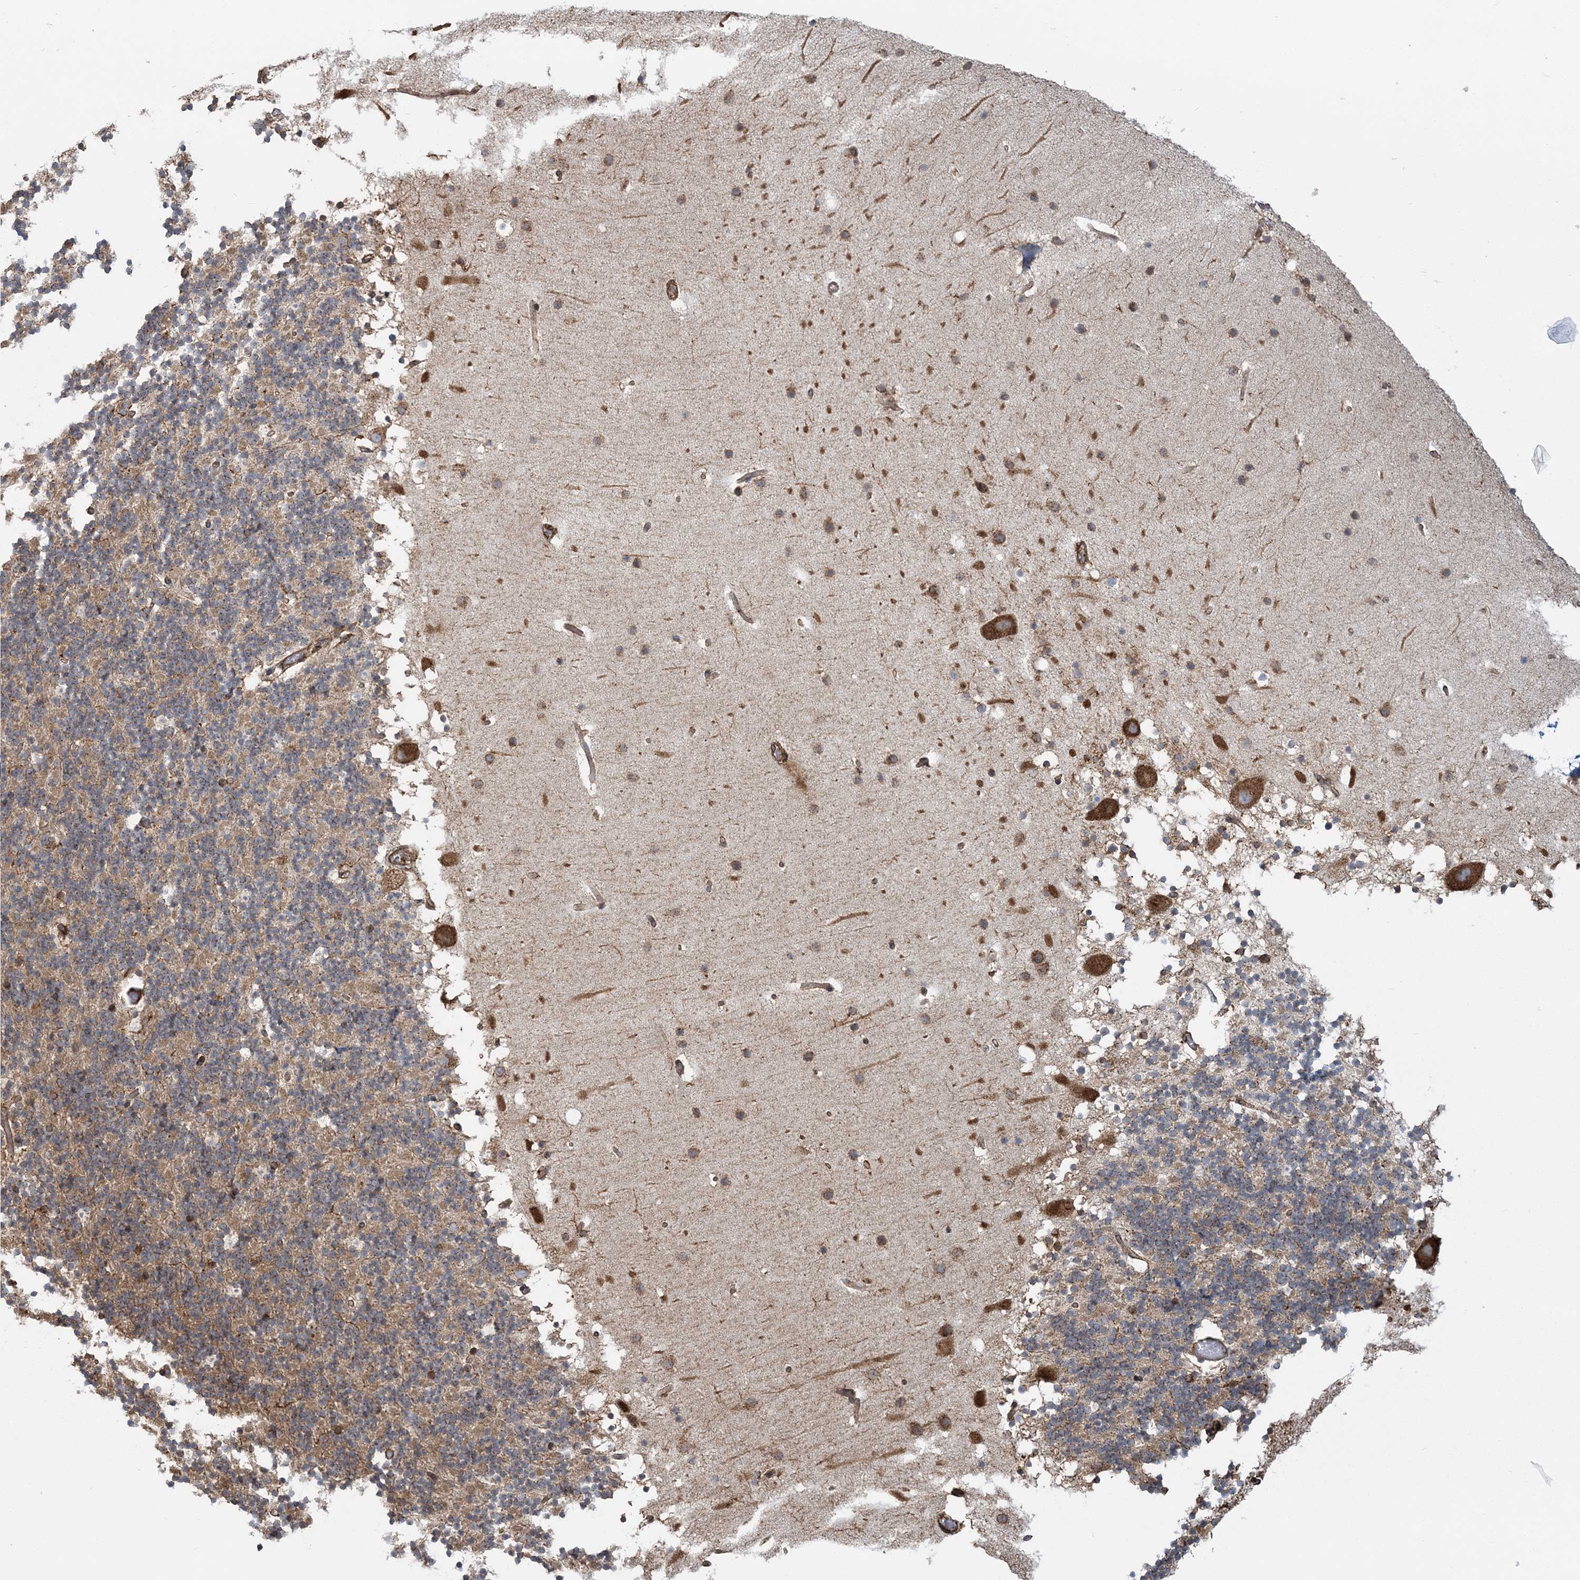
{"staining": {"intensity": "moderate", "quantity": "25%-75%", "location": "cytoplasmic/membranous"}, "tissue": "cerebellum", "cell_type": "Cells in granular layer", "image_type": "normal", "snomed": [{"axis": "morphology", "description": "Normal tissue, NOS"}, {"axis": "topography", "description": "Cerebellum"}], "caption": "Moderate cytoplasmic/membranous staining for a protein is present in approximately 25%-75% of cells in granular layer of benign cerebellum using immunohistochemistry (IHC).", "gene": "TRAF3IP2", "patient": {"sex": "male", "age": 57}}